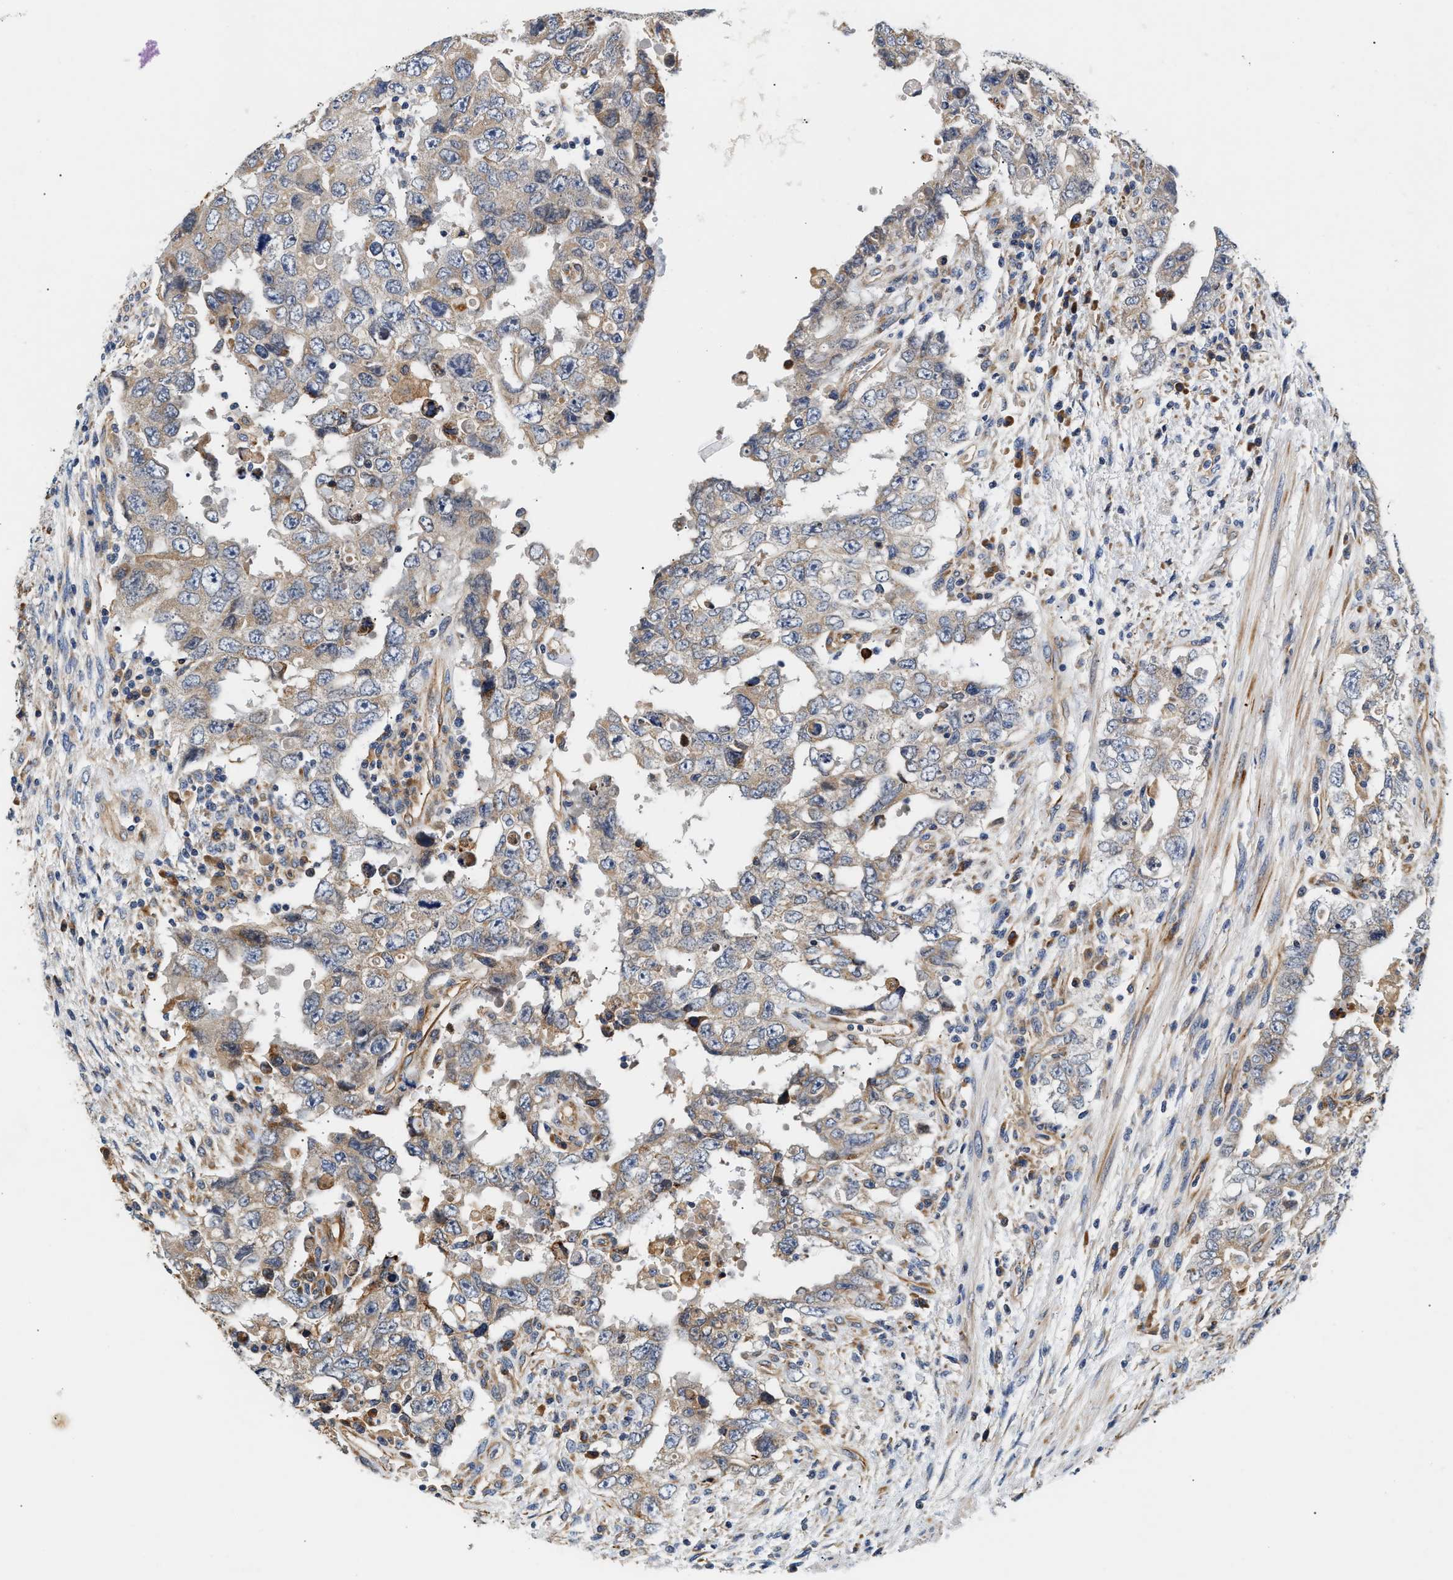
{"staining": {"intensity": "weak", "quantity": "<25%", "location": "cytoplasmic/membranous"}, "tissue": "testis cancer", "cell_type": "Tumor cells", "image_type": "cancer", "snomed": [{"axis": "morphology", "description": "Carcinoma, Embryonal, NOS"}, {"axis": "topography", "description": "Testis"}], "caption": "Immunohistochemical staining of testis embryonal carcinoma exhibits no significant positivity in tumor cells. (DAB IHC with hematoxylin counter stain).", "gene": "IFT74", "patient": {"sex": "male", "age": 26}}